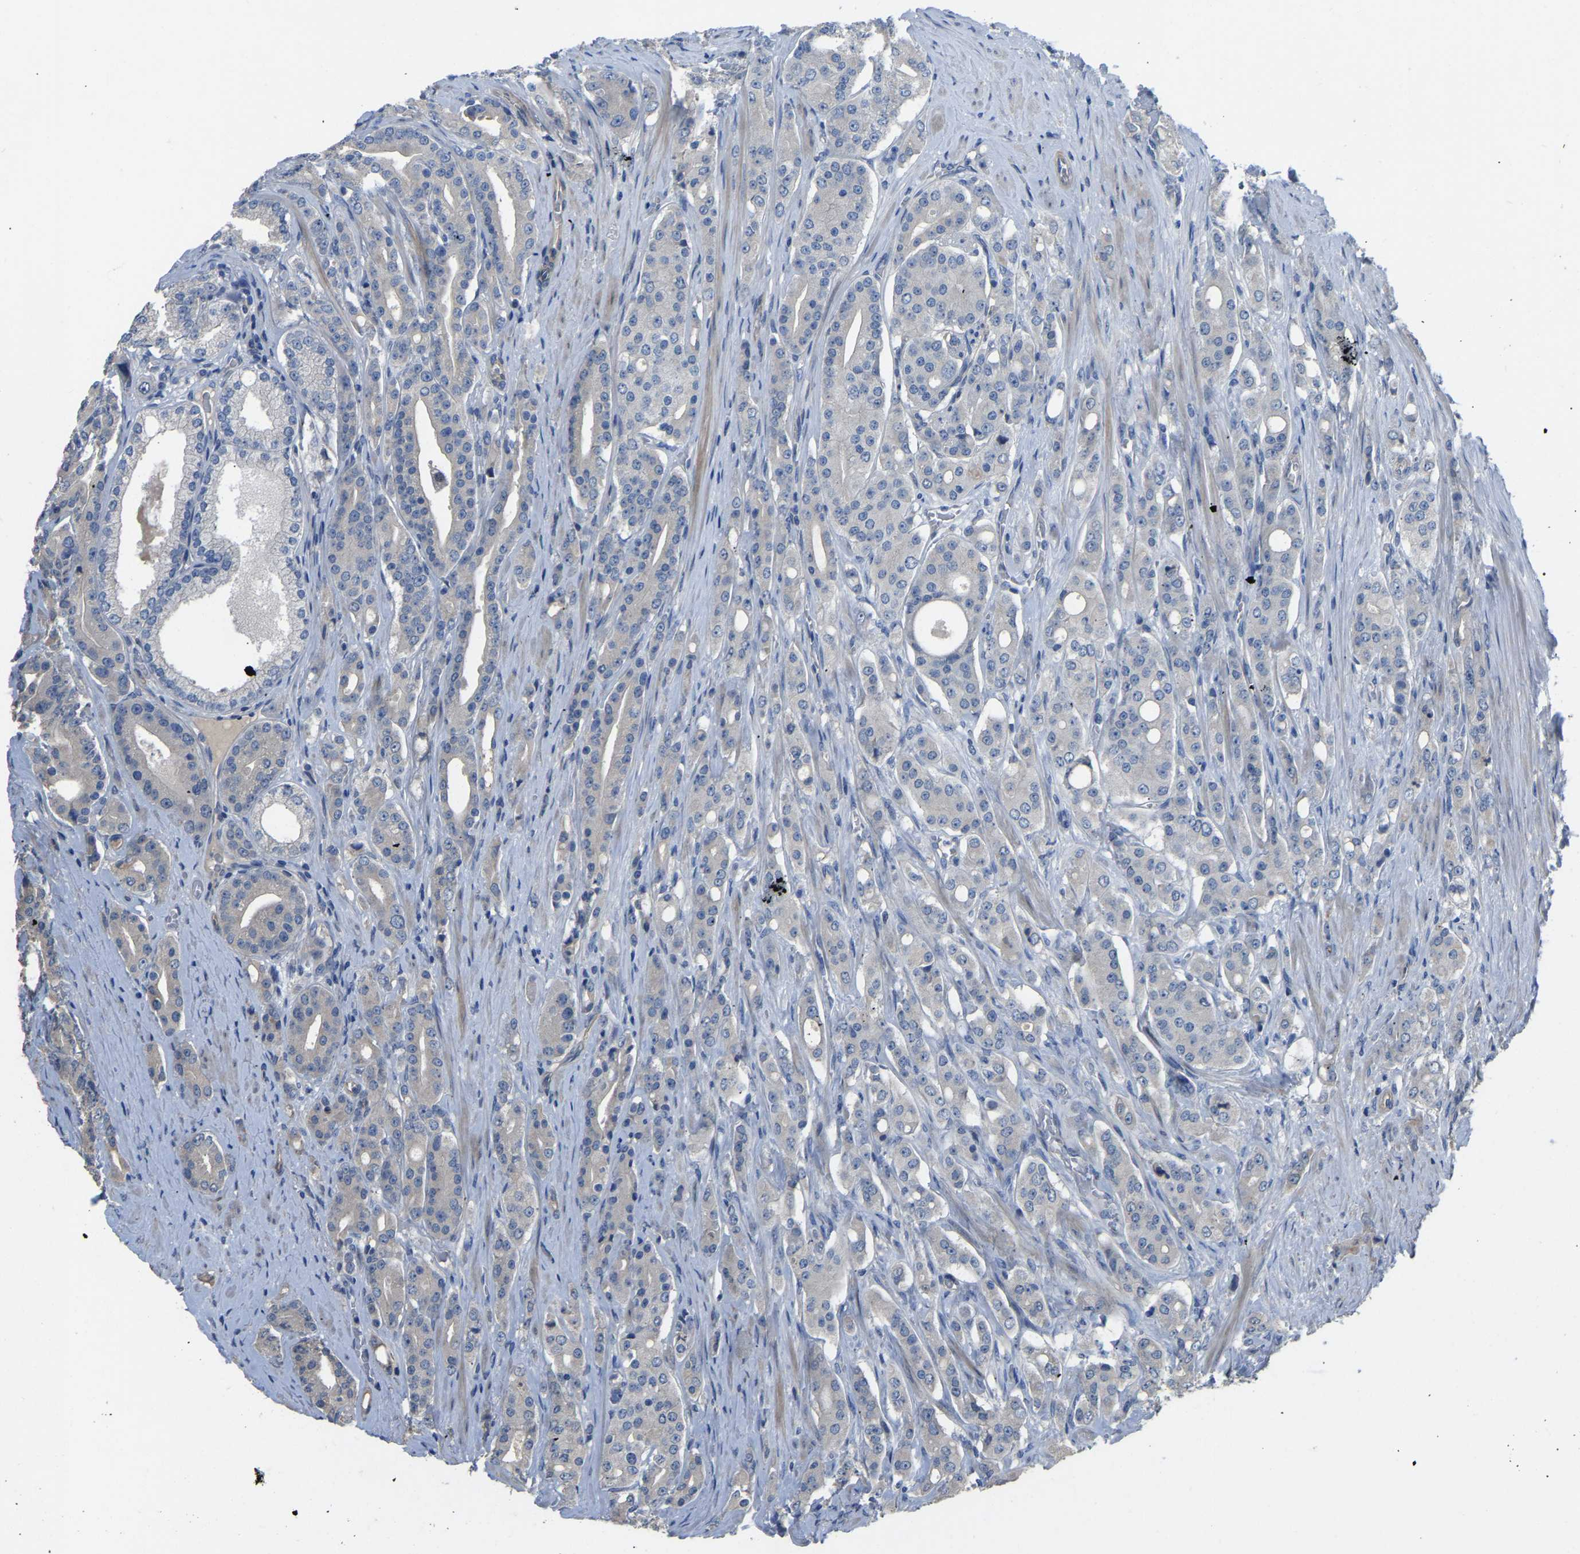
{"staining": {"intensity": "negative", "quantity": "none", "location": "none"}, "tissue": "prostate cancer", "cell_type": "Tumor cells", "image_type": "cancer", "snomed": [{"axis": "morphology", "description": "Adenocarcinoma, High grade"}, {"axis": "topography", "description": "Prostate"}], "caption": "Immunohistochemistry of human prostate cancer (adenocarcinoma (high-grade)) exhibits no expression in tumor cells.", "gene": "HIGD2B", "patient": {"sex": "male", "age": 71}}